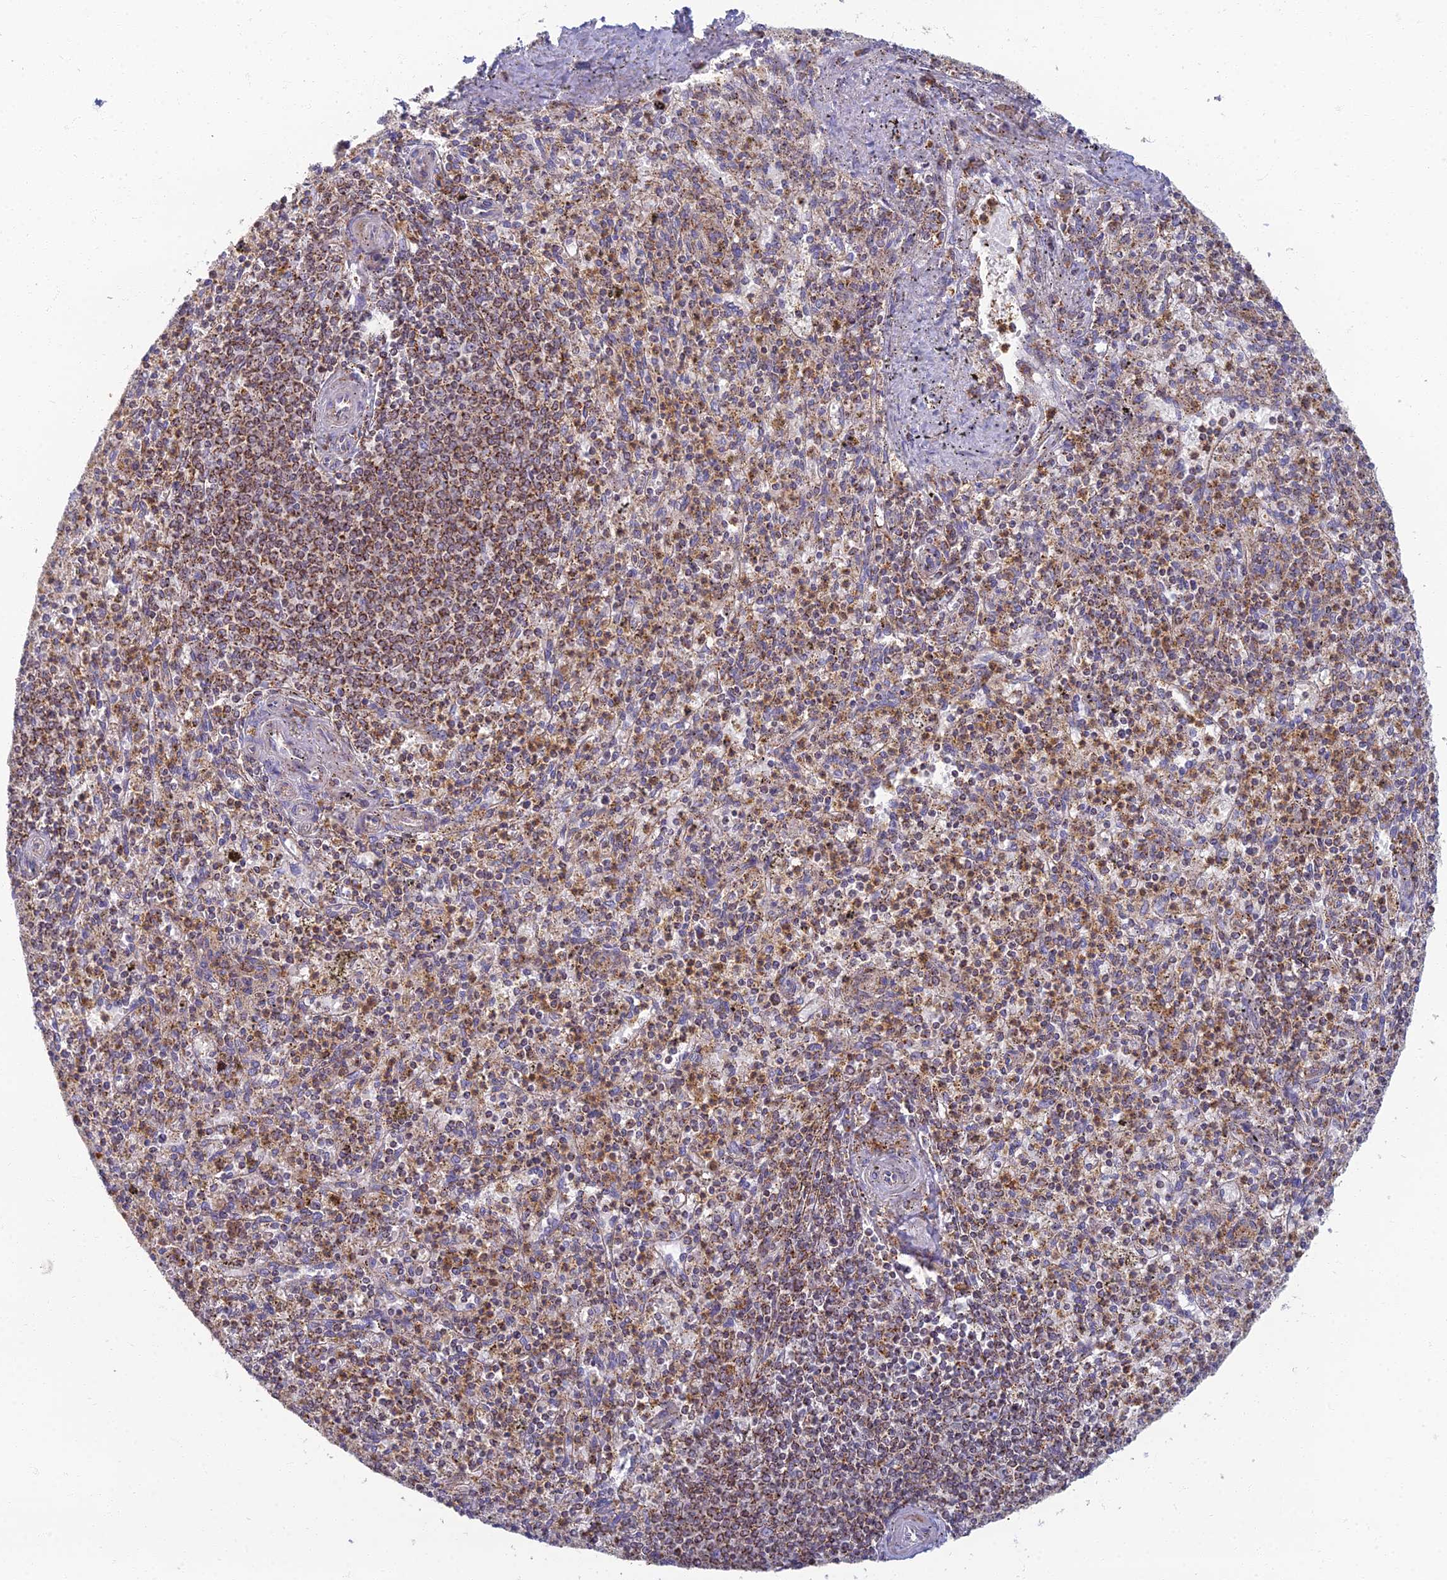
{"staining": {"intensity": "moderate", "quantity": ">75%", "location": "cytoplasmic/membranous"}, "tissue": "spleen", "cell_type": "Cells in red pulp", "image_type": "normal", "snomed": [{"axis": "morphology", "description": "Normal tissue, NOS"}, {"axis": "topography", "description": "Spleen"}], "caption": "Immunohistochemistry (DAB) staining of benign human spleen reveals moderate cytoplasmic/membranous protein staining in approximately >75% of cells in red pulp. Immunohistochemistry (ihc) stains the protein in brown and the nuclei are stained blue.", "gene": "CHMP4B", "patient": {"sex": "male", "age": 72}}